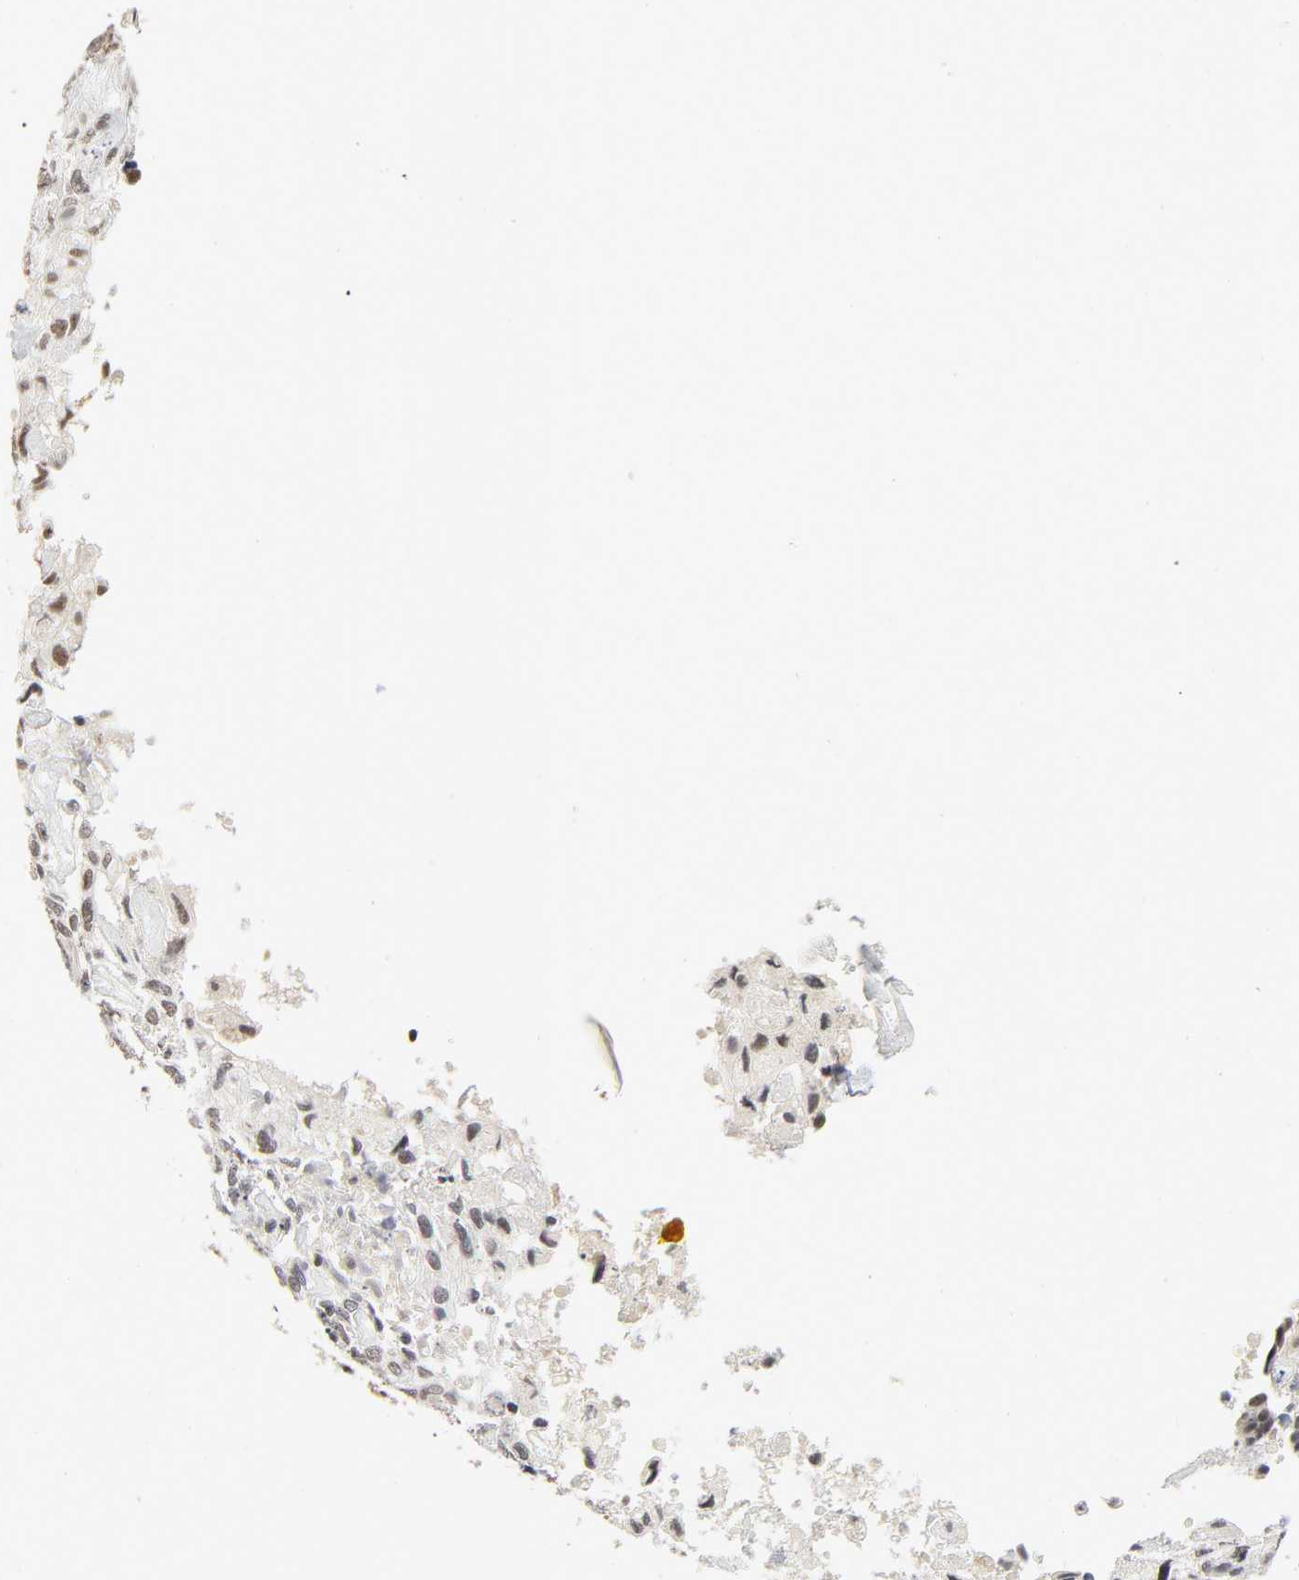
{"staining": {"intensity": "moderate", "quantity": ">75%", "location": "nuclear"}, "tissue": "skin cancer", "cell_type": "Tumor cells", "image_type": "cancer", "snomed": [{"axis": "morphology", "description": "Basal cell carcinoma"}, {"axis": "topography", "description": "Skin"}], "caption": "Basal cell carcinoma (skin) stained with immunohistochemistry (IHC) reveals moderate nuclear positivity in approximately >75% of tumor cells. (brown staining indicates protein expression, while blue staining denotes nuclei).", "gene": "ZKSCAN8", "patient": {"sex": "male", "age": 72}}